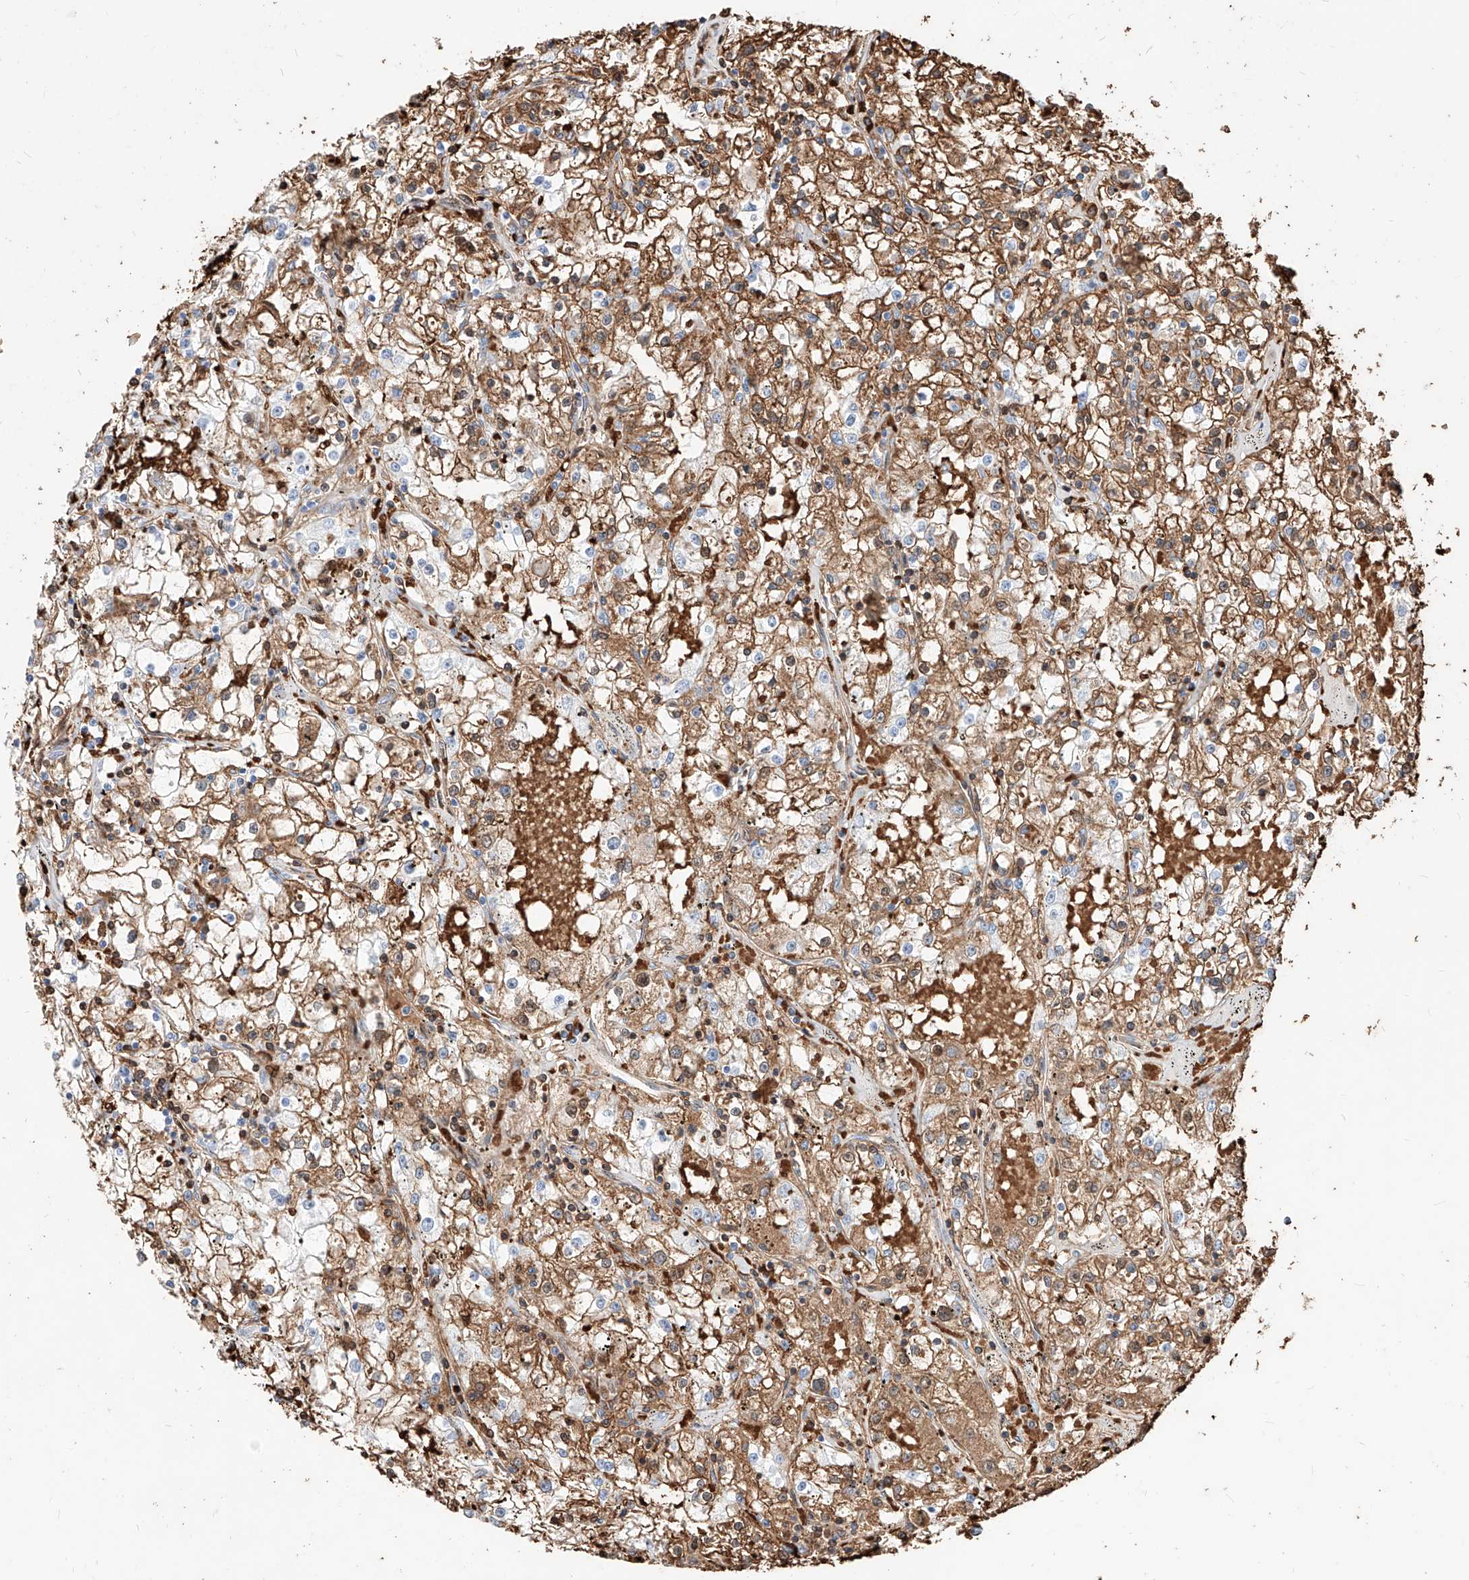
{"staining": {"intensity": "moderate", "quantity": ">75%", "location": "cytoplasmic/membranous,nuclear"}, "tissue": "renal cancer", "cell_type": "Tumor cells", "image_type": "cancer", "snomed": [{"axis": "morphology", "description": "Adenocarcinoma, NOS"}, {"axis": "topography", "description": "Kidney"}], "caption": "About >75% of tumor cells in human renal adenocarcinoma display moderate cytoplasmic/membranous and nuclear protein staining as visualized by brown immunohistochemical staining.", "gene": "ZFP42", "patient": {"sex": "male", "age": 56}}